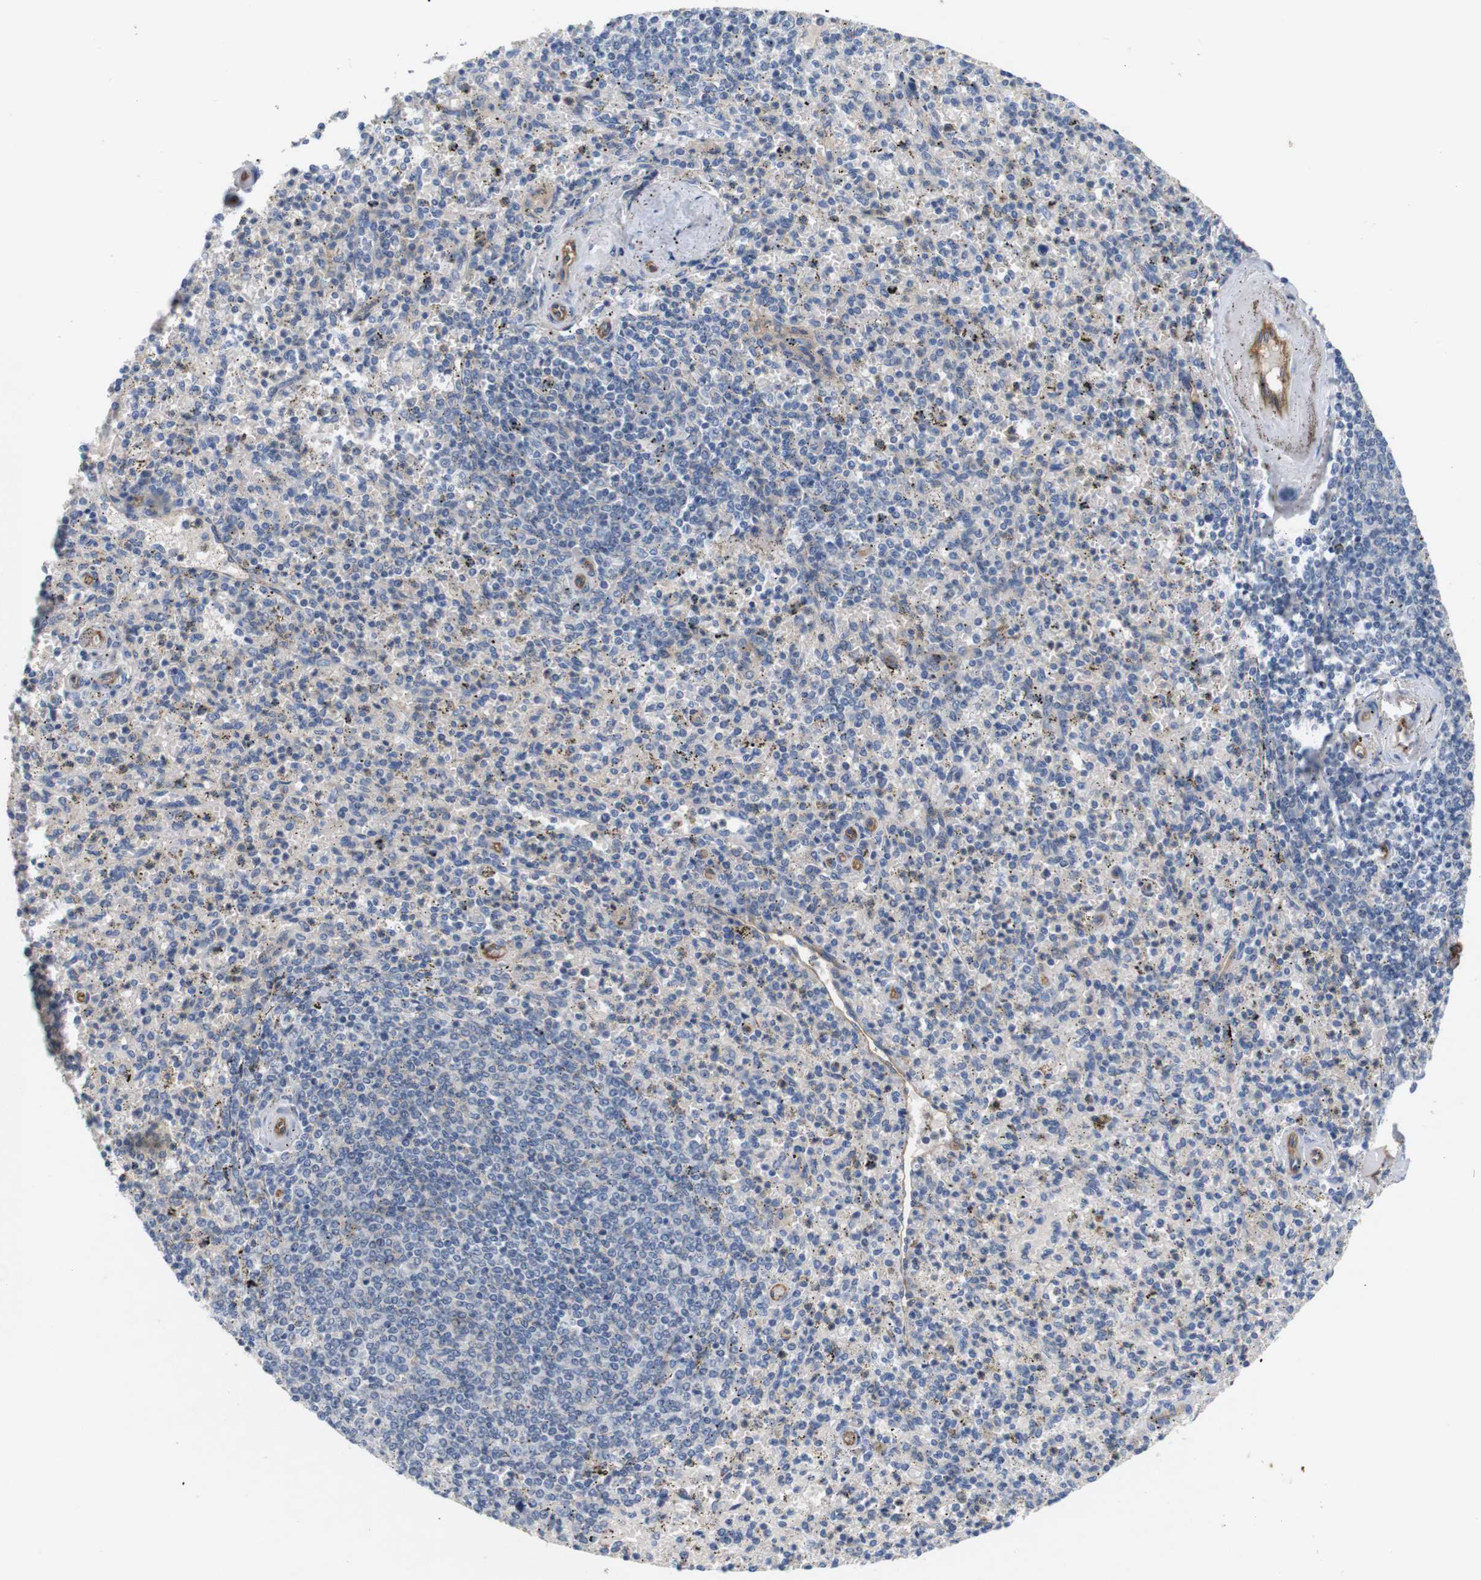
{"staining": {"intensity": "negative", "quantity": "none", "location": "none"}, "tissue": "spleen", "cell_type": "Cells in red pulp", "image_type": "normal", "snomed": [{"axis": "morphology", "description": "Normal tissue, NOS"}, {"axis": "topography", "description": "Spleen"}], "caption": "This is an immunohistochemistry (IHC) micrograph of unremarkable human spleen. There is no expression in cells in red pulp.", "gene": "ITGA5", "patient": {"sex": "male", "age": 72}}